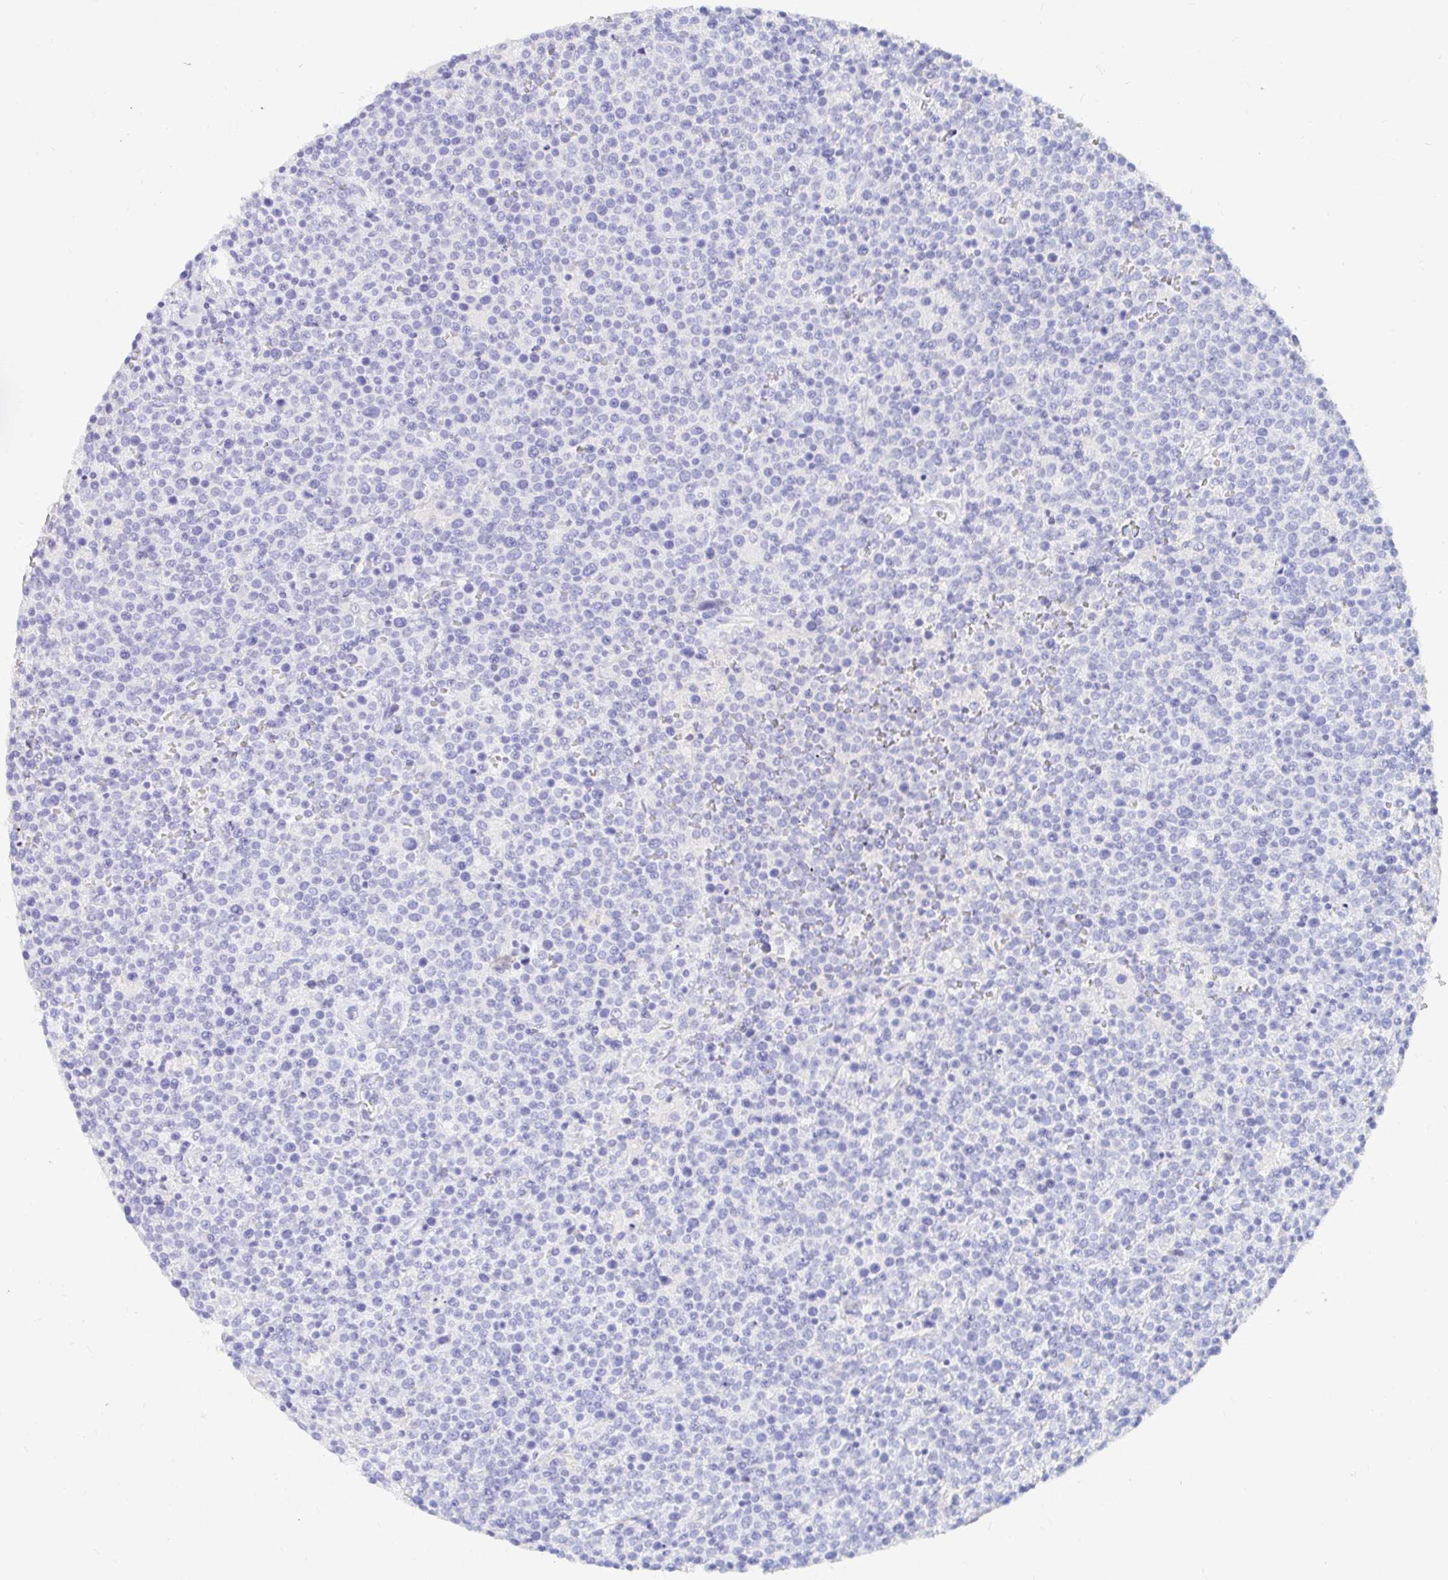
{"staining": {"intensity": "negative", "quantity": "none", "location": "none"}, "tissue": "lymphoma", "cell_type": "Tumor cells", "image_type": "cancer", "snomed": [{"axis": "morphology", "description": "Malignant lymphoma, non-Hodgkin's type, High grade"}, {"axis": "topography", "description": "Lymph node"}], "caption": "Tumor cells show no significant protein expression in malignant lymphoma, non-Hodgkin's type (high-grade).", "gene": "NR2E1", "patient": {"sex": "male", "age": 61}}